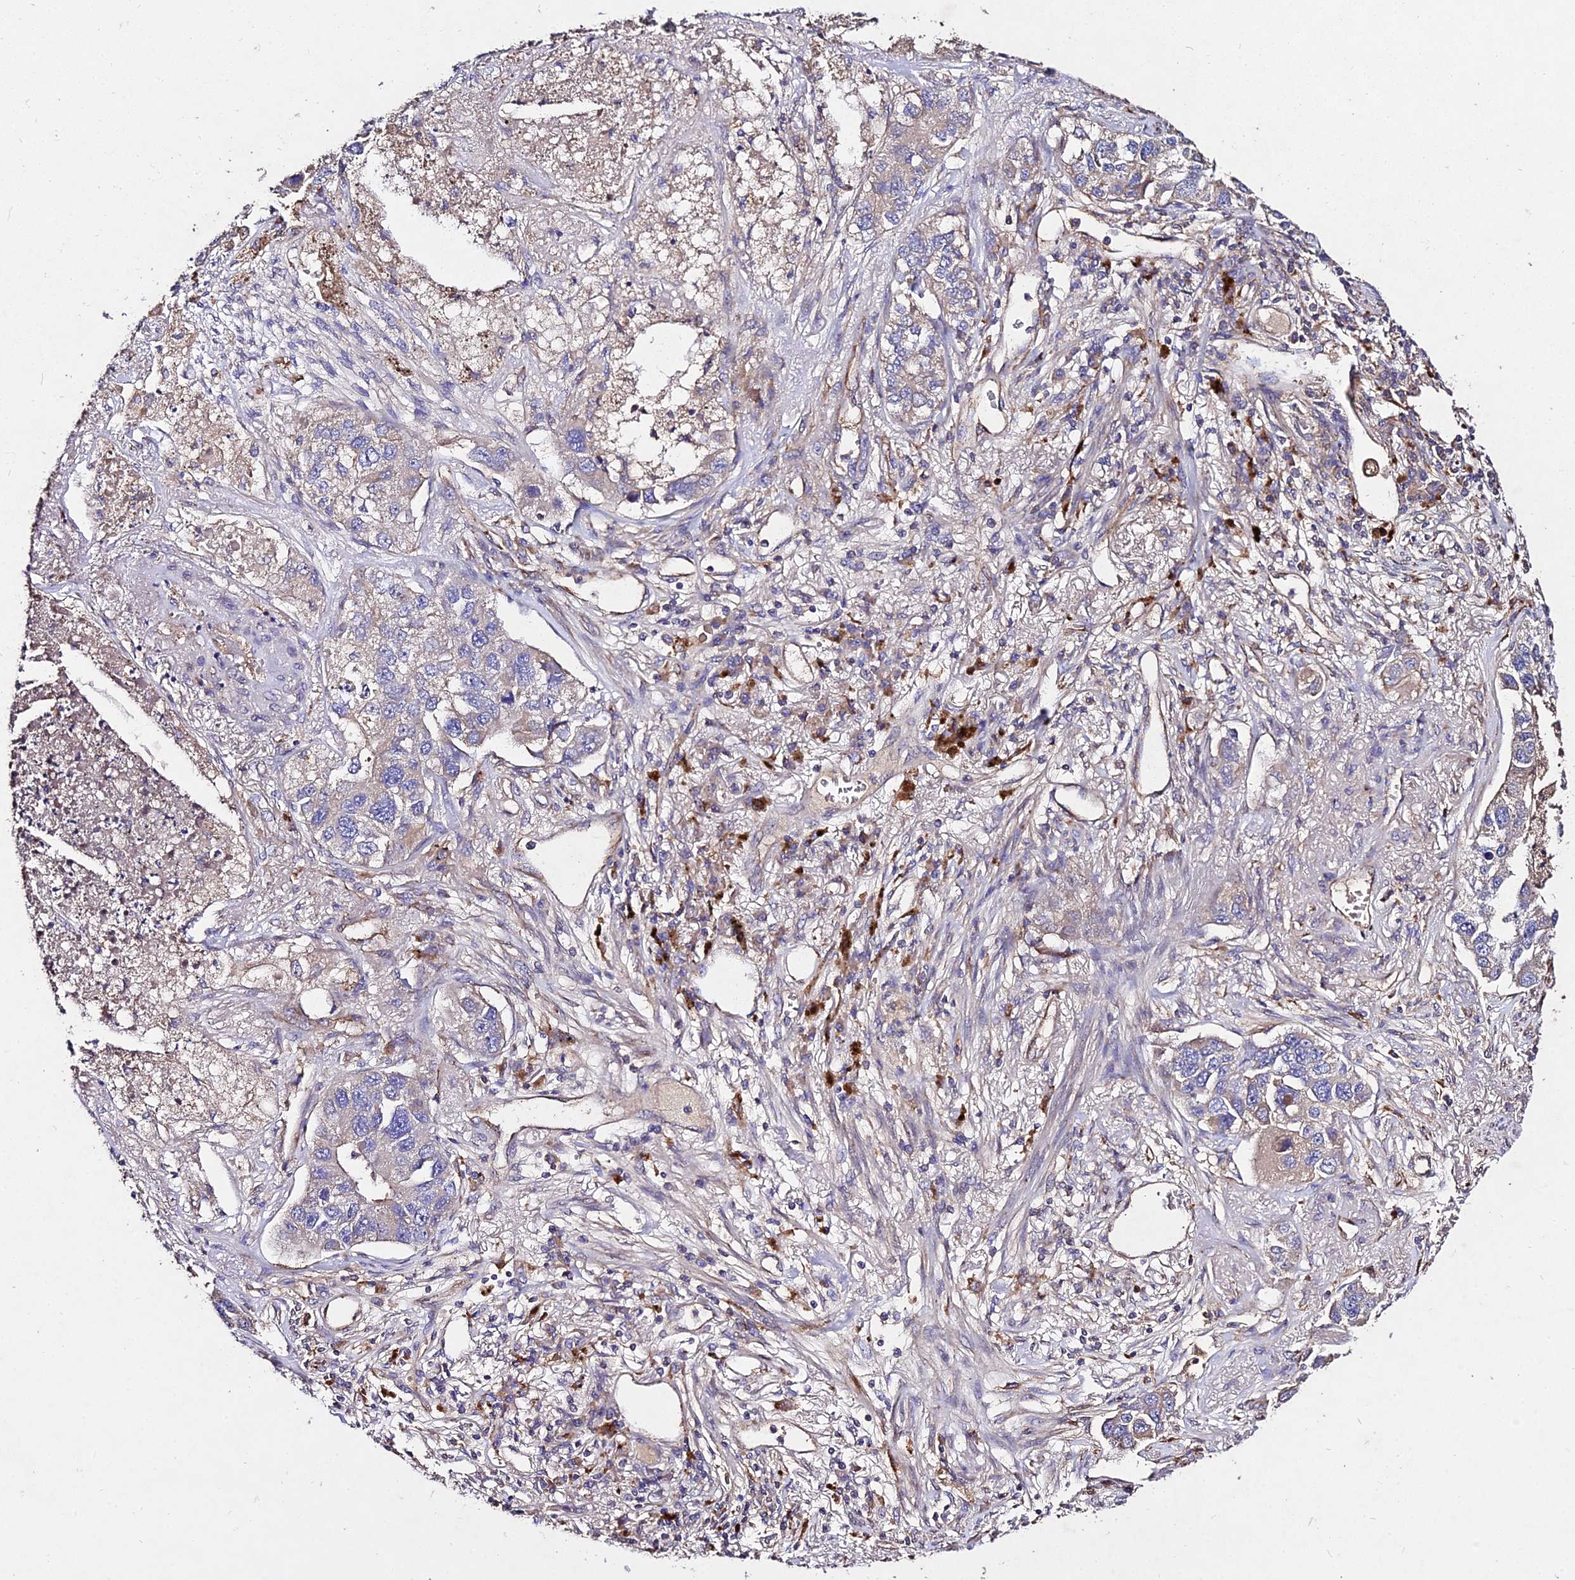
{"staining": {"intensity": "weak", "quantity": "<25%", "location": "cytoplasmic/membranous"}, "tissue": "lung cancer", "cell_type": "Tumor cells", "image_type": "cancer", "snomed": [{"axis": "morphology", "description": "Adenocarcinoma, NOS"}, {"axis": "topography", "description": "Lung"}], "caption": "This is an immunohistochemistry image of human adenocarcinoma (lung). There is no staining in tumor cells.", "gene": "AP3M2", "patient": {"sex": "male", "age": 49}}